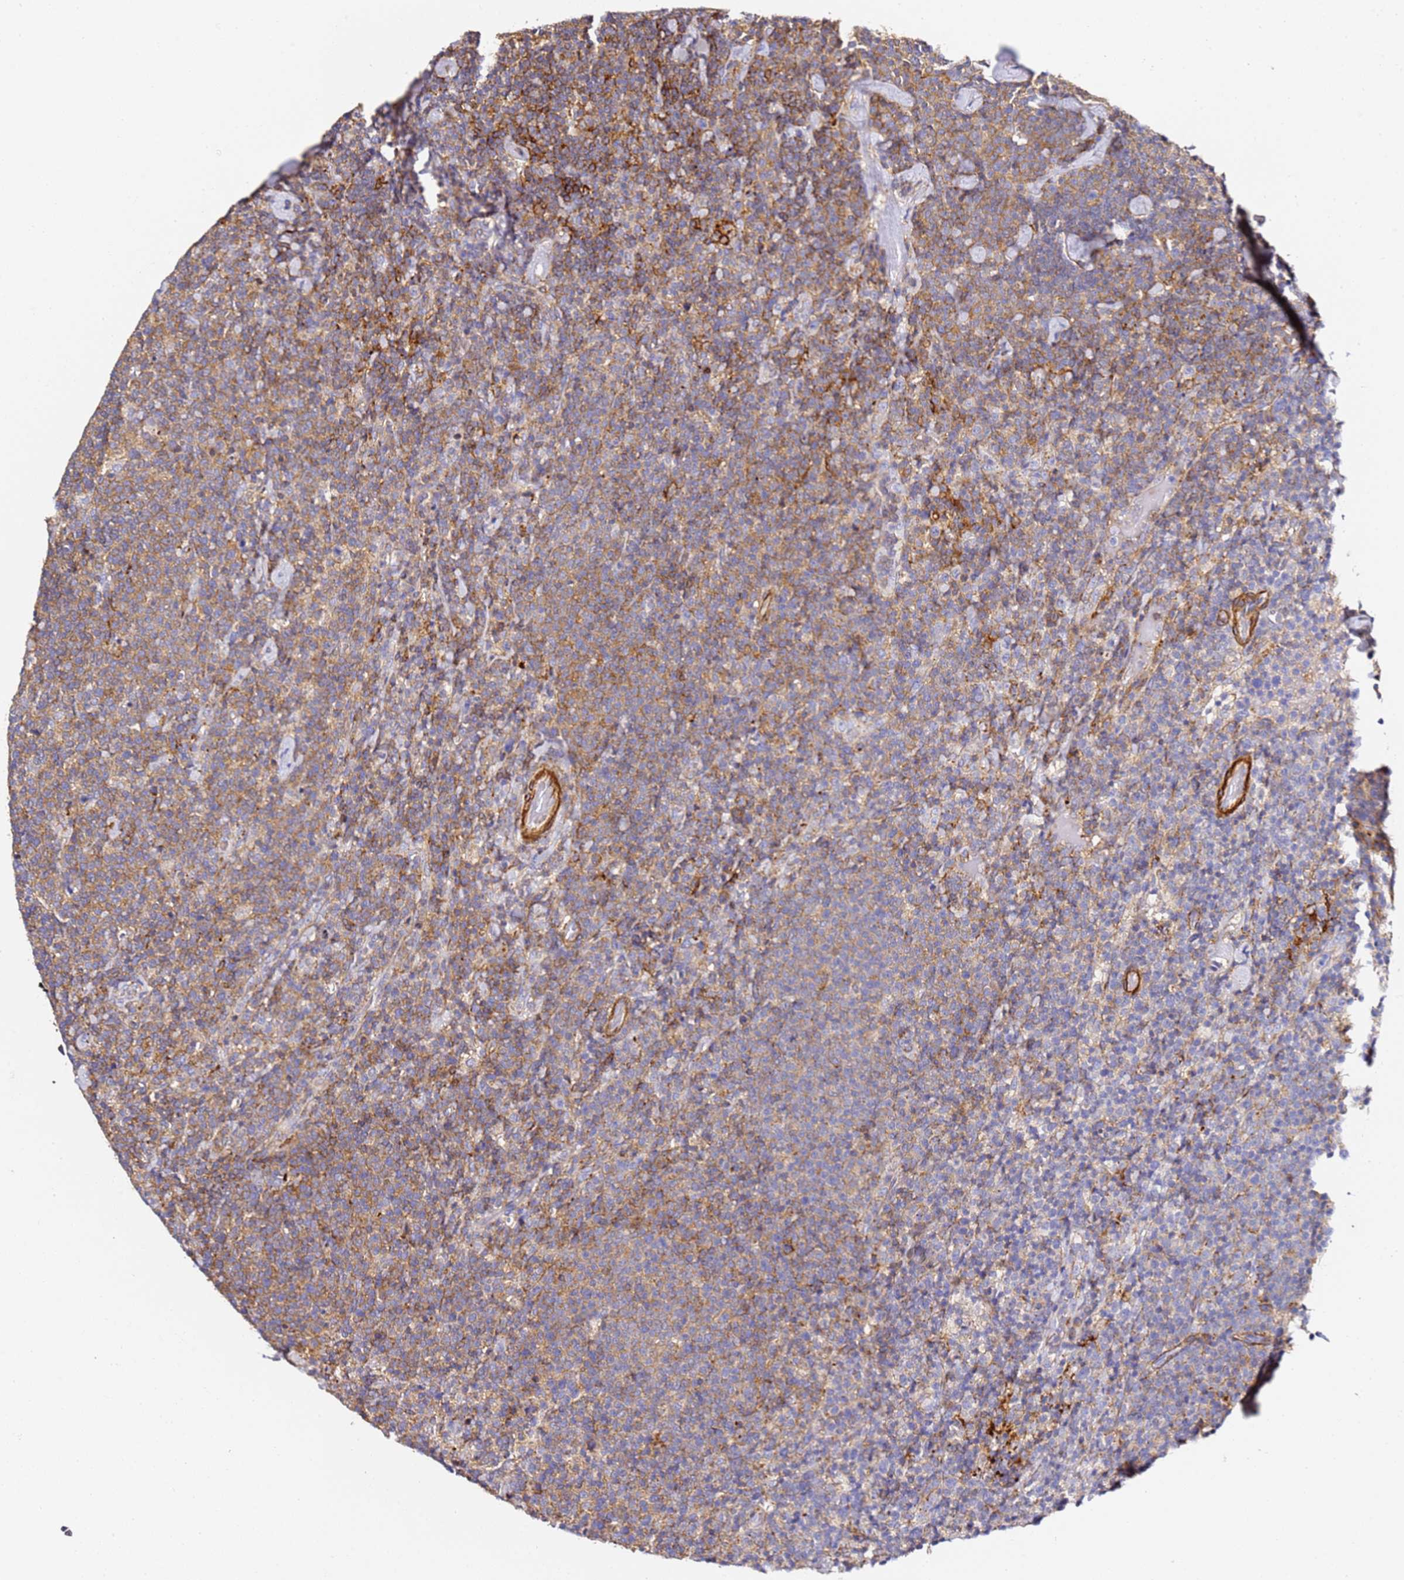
{"staining": {"intensity": "moderate", "quantity": "25%-75%", "location": "cytoplasmic/membranous"}, "tissue": "lymphoma", "cell_type": "Tumor cells", "image_type": "cancer", "snomed": [{"axis": "morphology", "description": "Malignant lymphoma, non-Hodgkin's type, High grade"}, {"axis": "topography", "description": "Lymph node"}], "caption": "Protein expression analysis of malignant lymphoma, non-Hodgkin's type (high-grade) exhibits moderate cytoplasmic/membranous staining in about 25%-75% of tumor cells. The staining was performed using DAB (3,3'-diaminobenzidine), with brown indicating positive protein expression. Nuclei are stained blue with hematoxylin.", "gene": "ZNF671", "patient": {"sex": "male", "age": 61}}